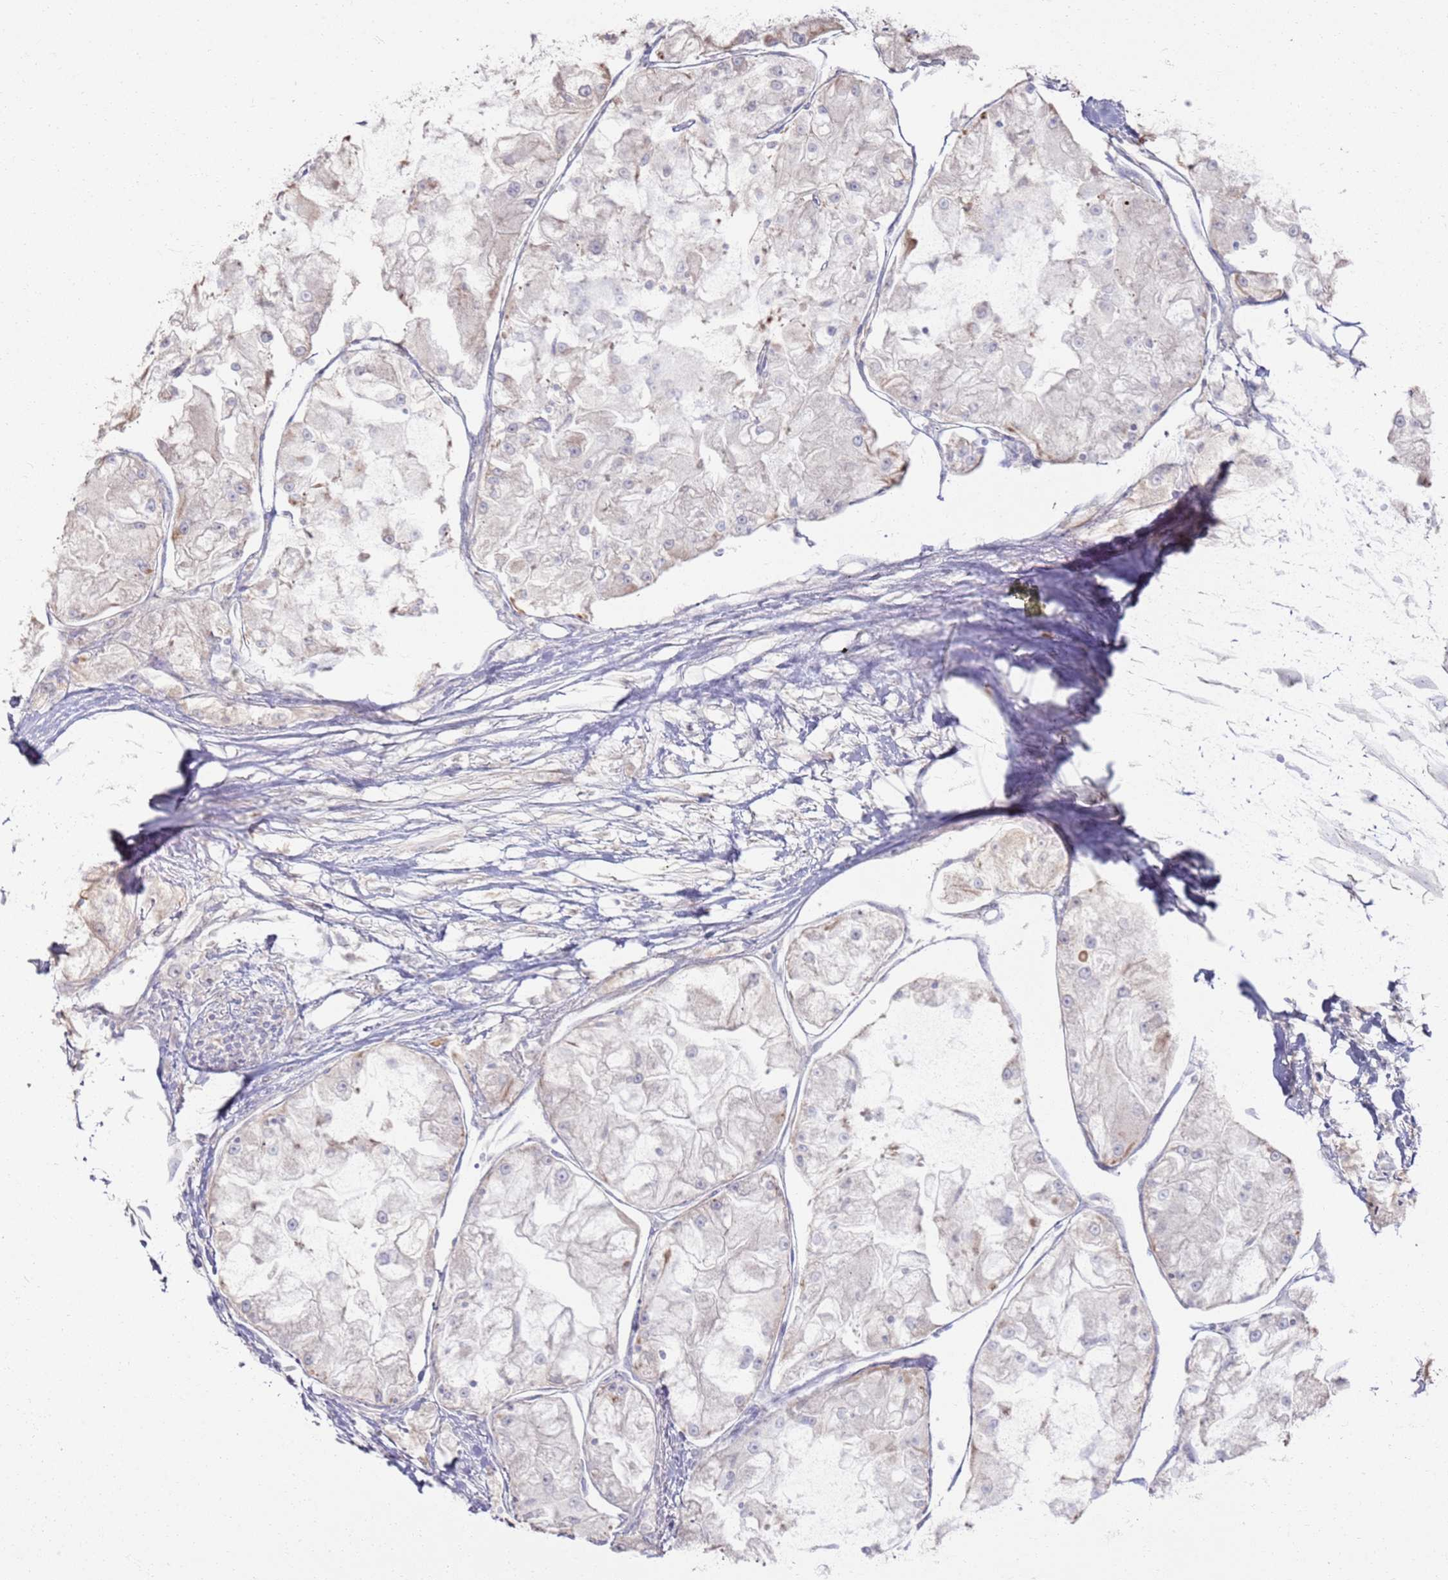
{"staining": {"intensity": "negative", "quantity": "none", "location": "none"}, "tissue": "renal cancer", "cell_type": "Tumor cells", "image_type": "cancer", "snomed": [{"axis": "morphology", "description": "Adenocarcinoma, NOS"}, {"axis": "topography", "description": "Kidney"}], "caption": "There is no significant staining in tumor cells of renal adenocarcinoma. (Stains: DAB immunohistochemistry (IHC) with hematoxylin counter stain, Microscopy: brightfield microscopy at high magnification).", "gene": "PHF21A", "patient": {"sex": "female", "age": 72}}